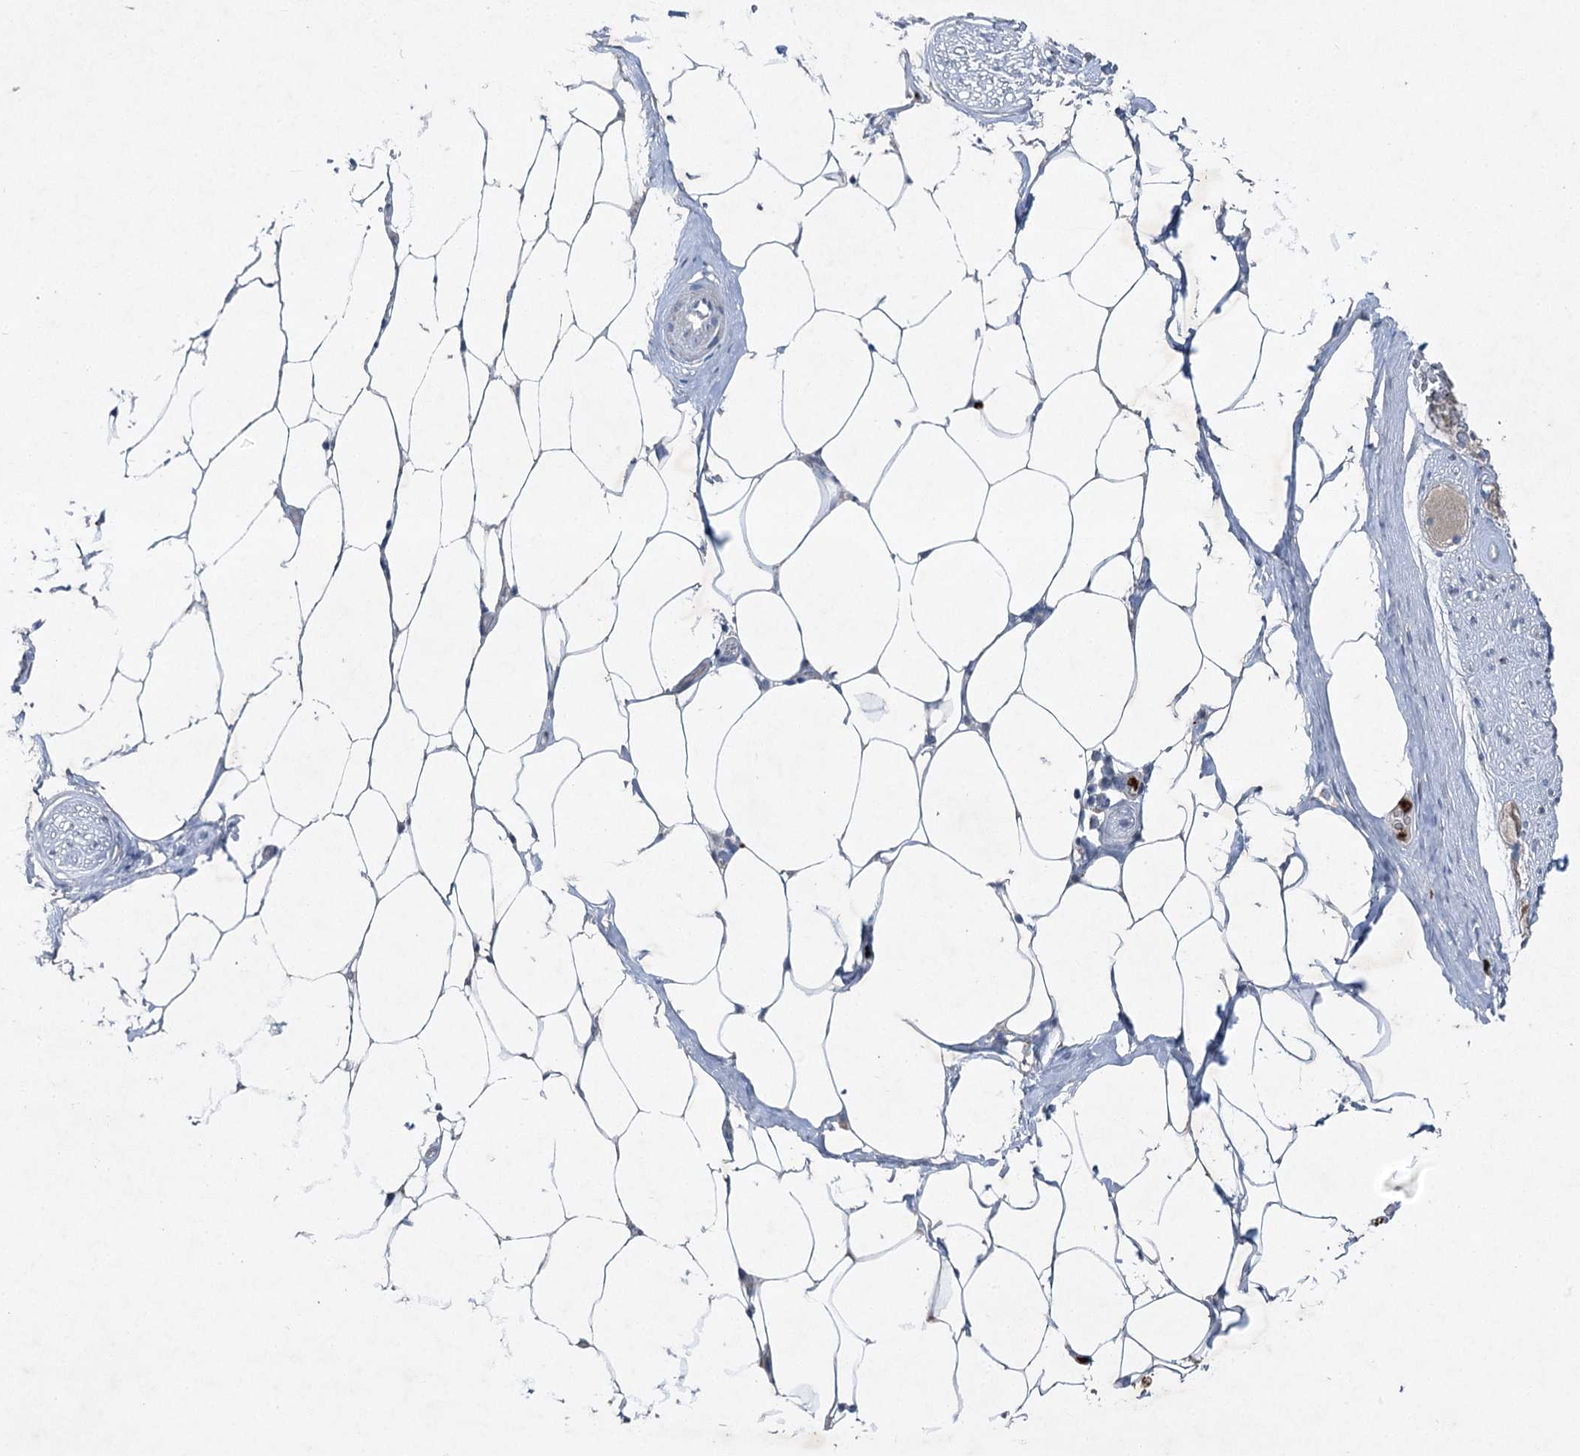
{"staining": {"intensity": "negative", "quantity": "none", "location": "none"}, "tissue": "adipose tissue", "cell_type": "Adipocytes", "image_type": "normal", "snomed": [{"axis": "morphology", "description": "Normal tissue, NOS"}, {"axis": "morphology", "description": "Adenocarcinoma, Low grade"}, {"axis": "topography", "description": "Prostate"}, {"axis": "topography", "description": "Peripheral nerve tissue"}], "caption": "Adipocytes are negative for brown protein staining in benign adipose tissue. The staining is performed using DAB brown chromogen with nuclei counter-stained in using hematoxylin.", "gene": "ENSG00000285330", "patient": {"sex": "male", "age": 63}}